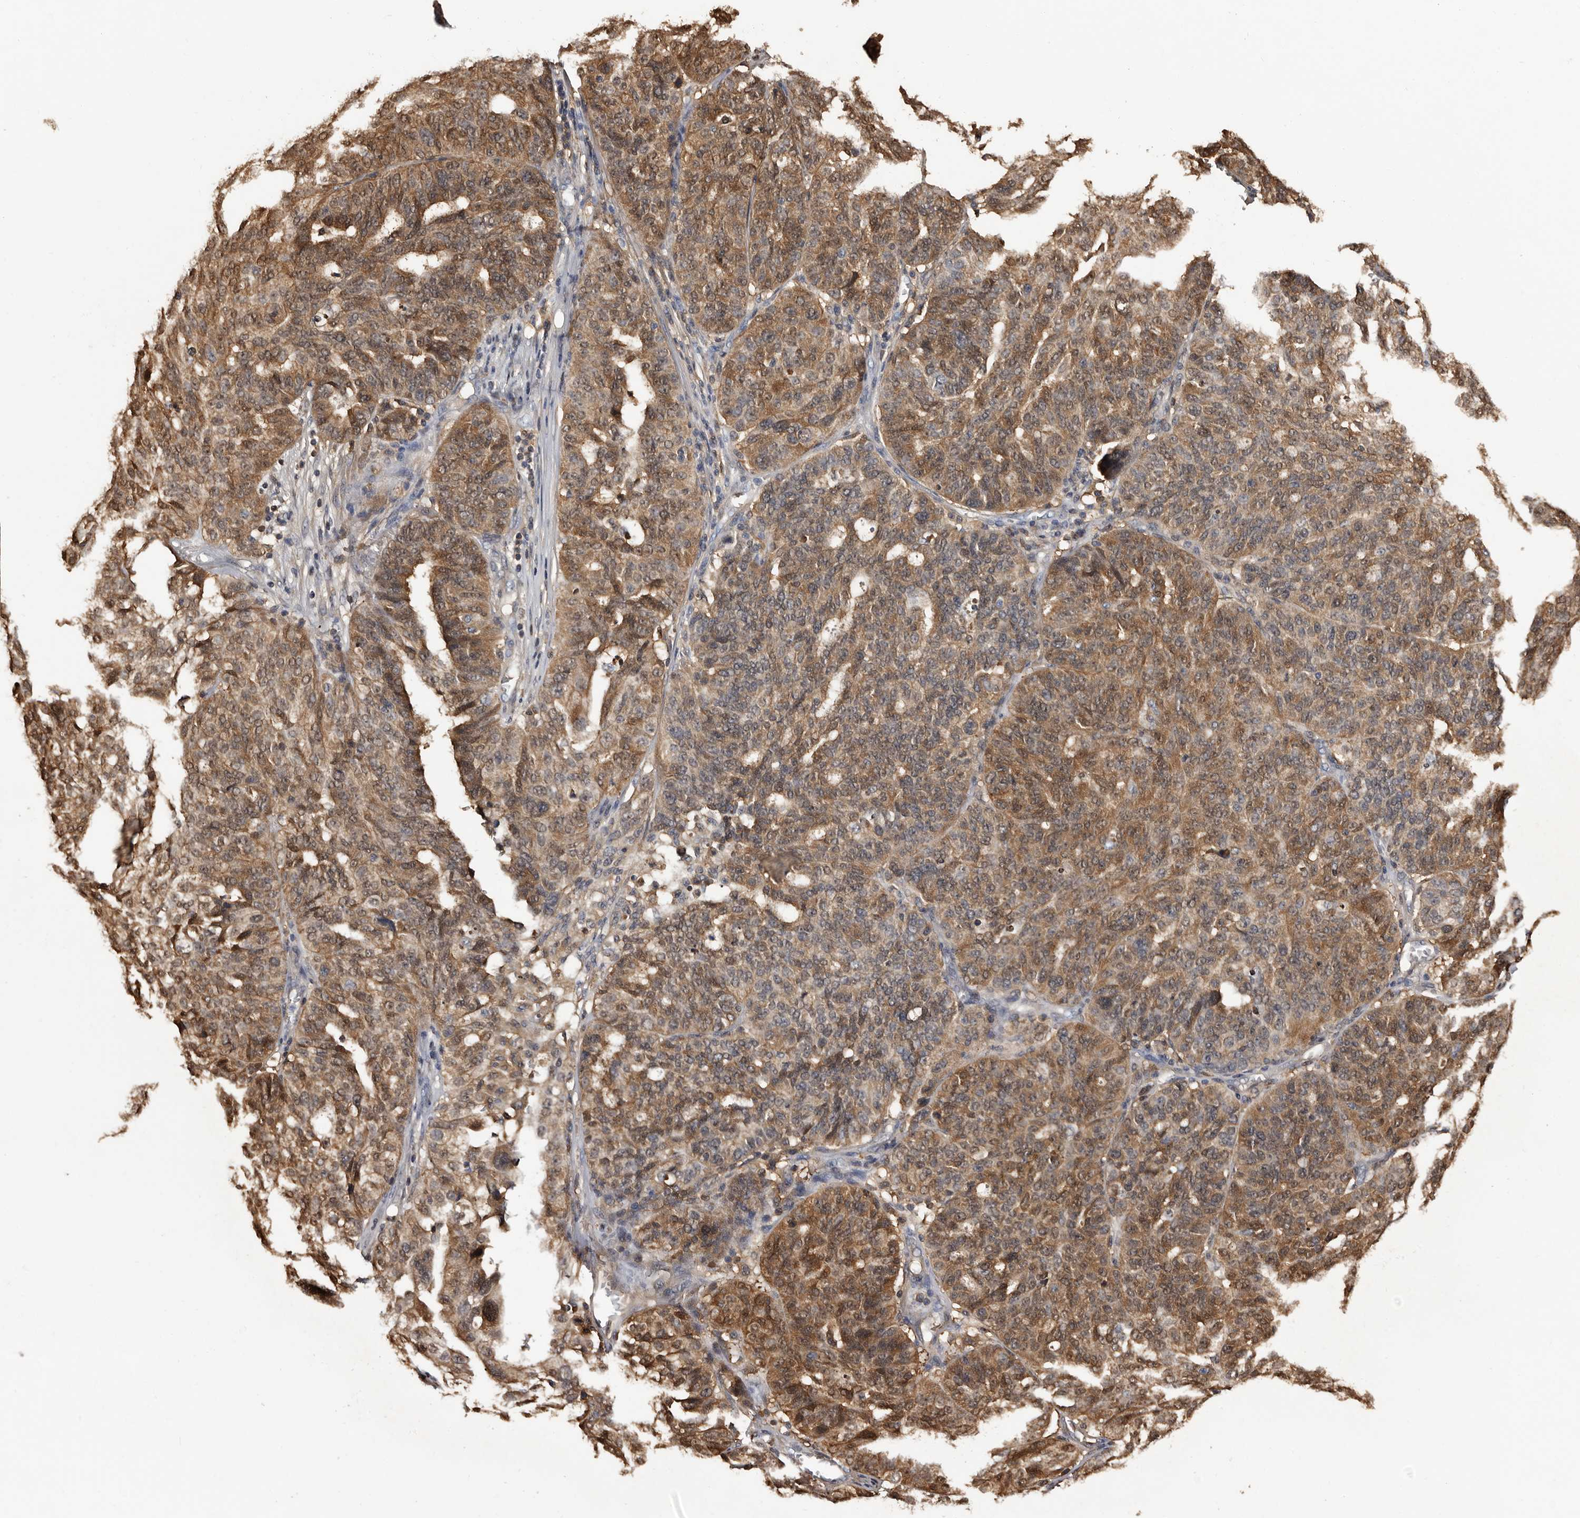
{"staining": {"intensity": "moderate", "quantity": ">75%", "location": "cytoplasmic/membranous"}, "tissue": "ovarian cancer", "cell_type": "Tumor cells", "image_type": "cancer", "snomed": [{"axis": "morphology", "description": "Cystadenocarcinoma, serous, NOS"}, {"axis": "topography", "description": "Ovary"}], "caption": "Immunohistochemical staining of human ovarian cancer (serous cystadenocarcinoma) displays medium levels of moderate cytoplasmic/membranous protein positivity in about >75% of tumor cells.", "gene": "DNPH1", "patient": {"sex": "female", "age": 59}}